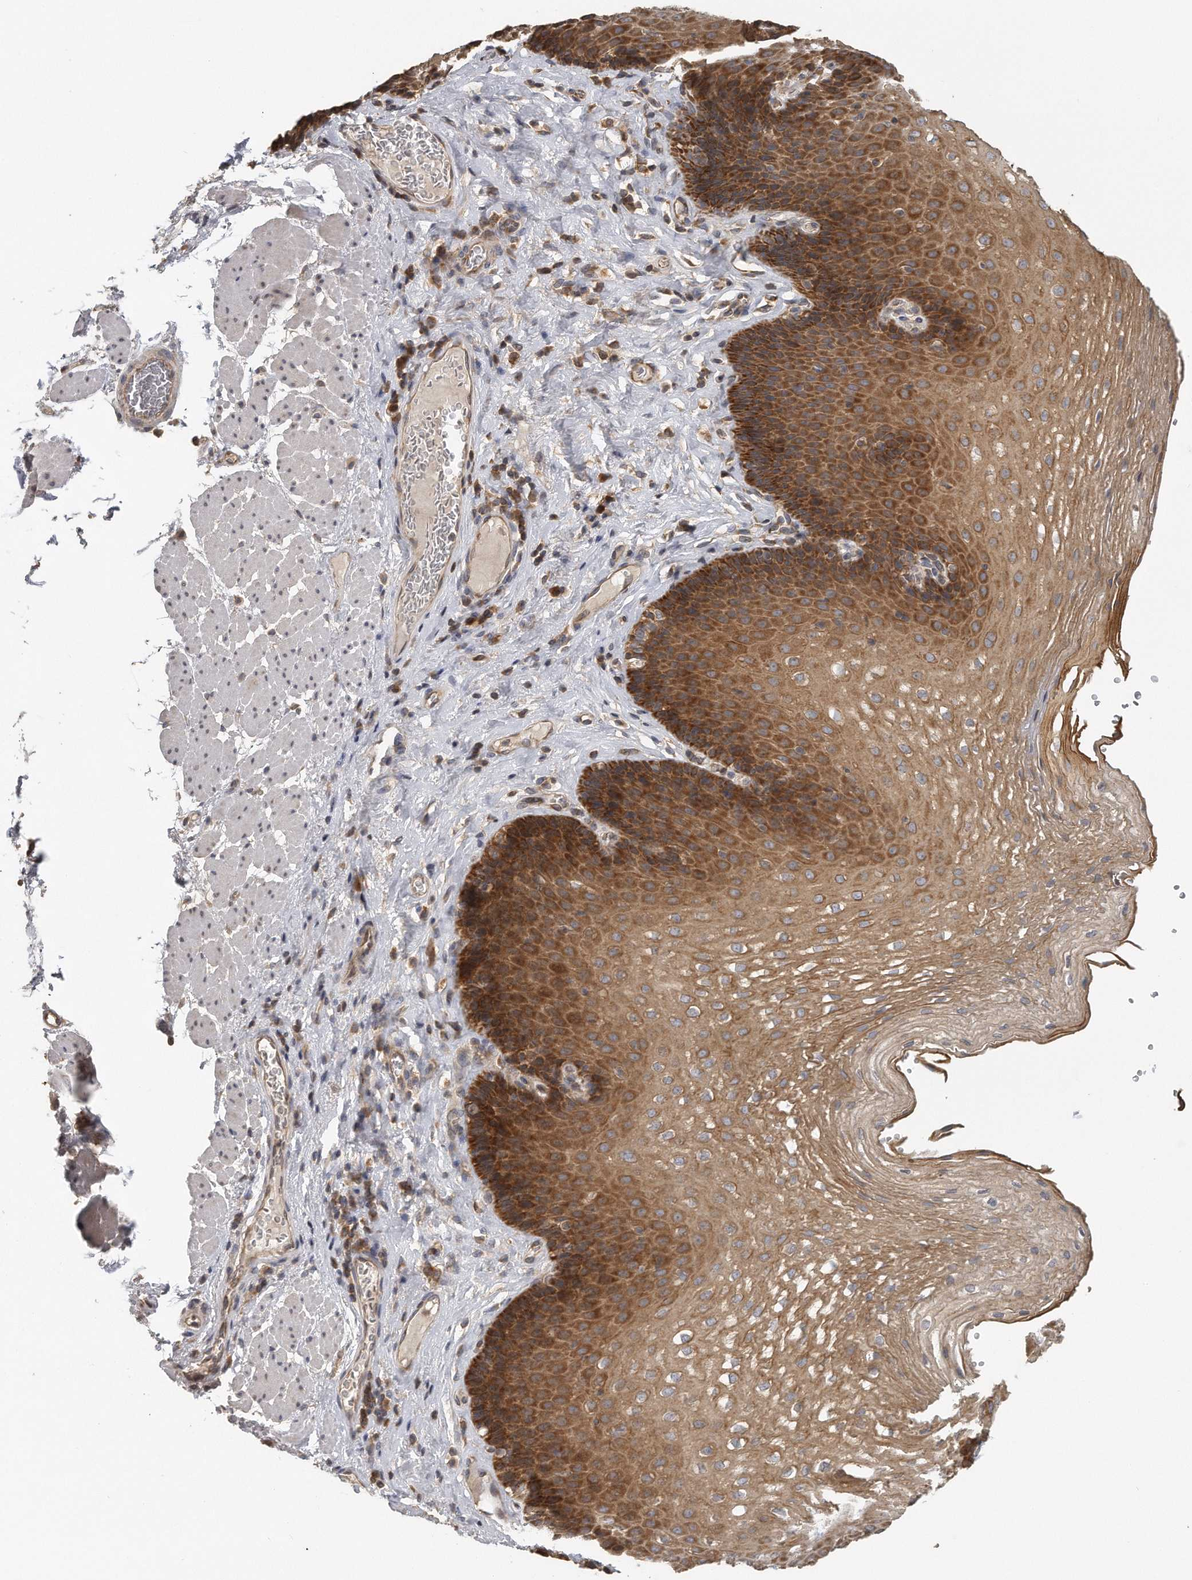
{"staining": {"intensity": "strong", "quantity": ">75%", "location": "cytoplasmic/membranous"}, "tissue": "esophagus", "cell_type": "Squamous epithelial cells", "image_type": "normal", "snomed": [{"axis": "morphology", "description": "Normal tissue, NOS"}, {"axis": "topography", "description": "Esophagus"}], "caption": "A brown stain highlights strong cytoplasmic/membranous positivity of a protein in squamous epithelial cells of benign human esophagus. (DAB (3,3'-diaminobenzidine) IHC, brown staining for protein, blue staining for nuclei).", "gene": "EIF3I", "patient": {"sex": "female", "age": 66}}